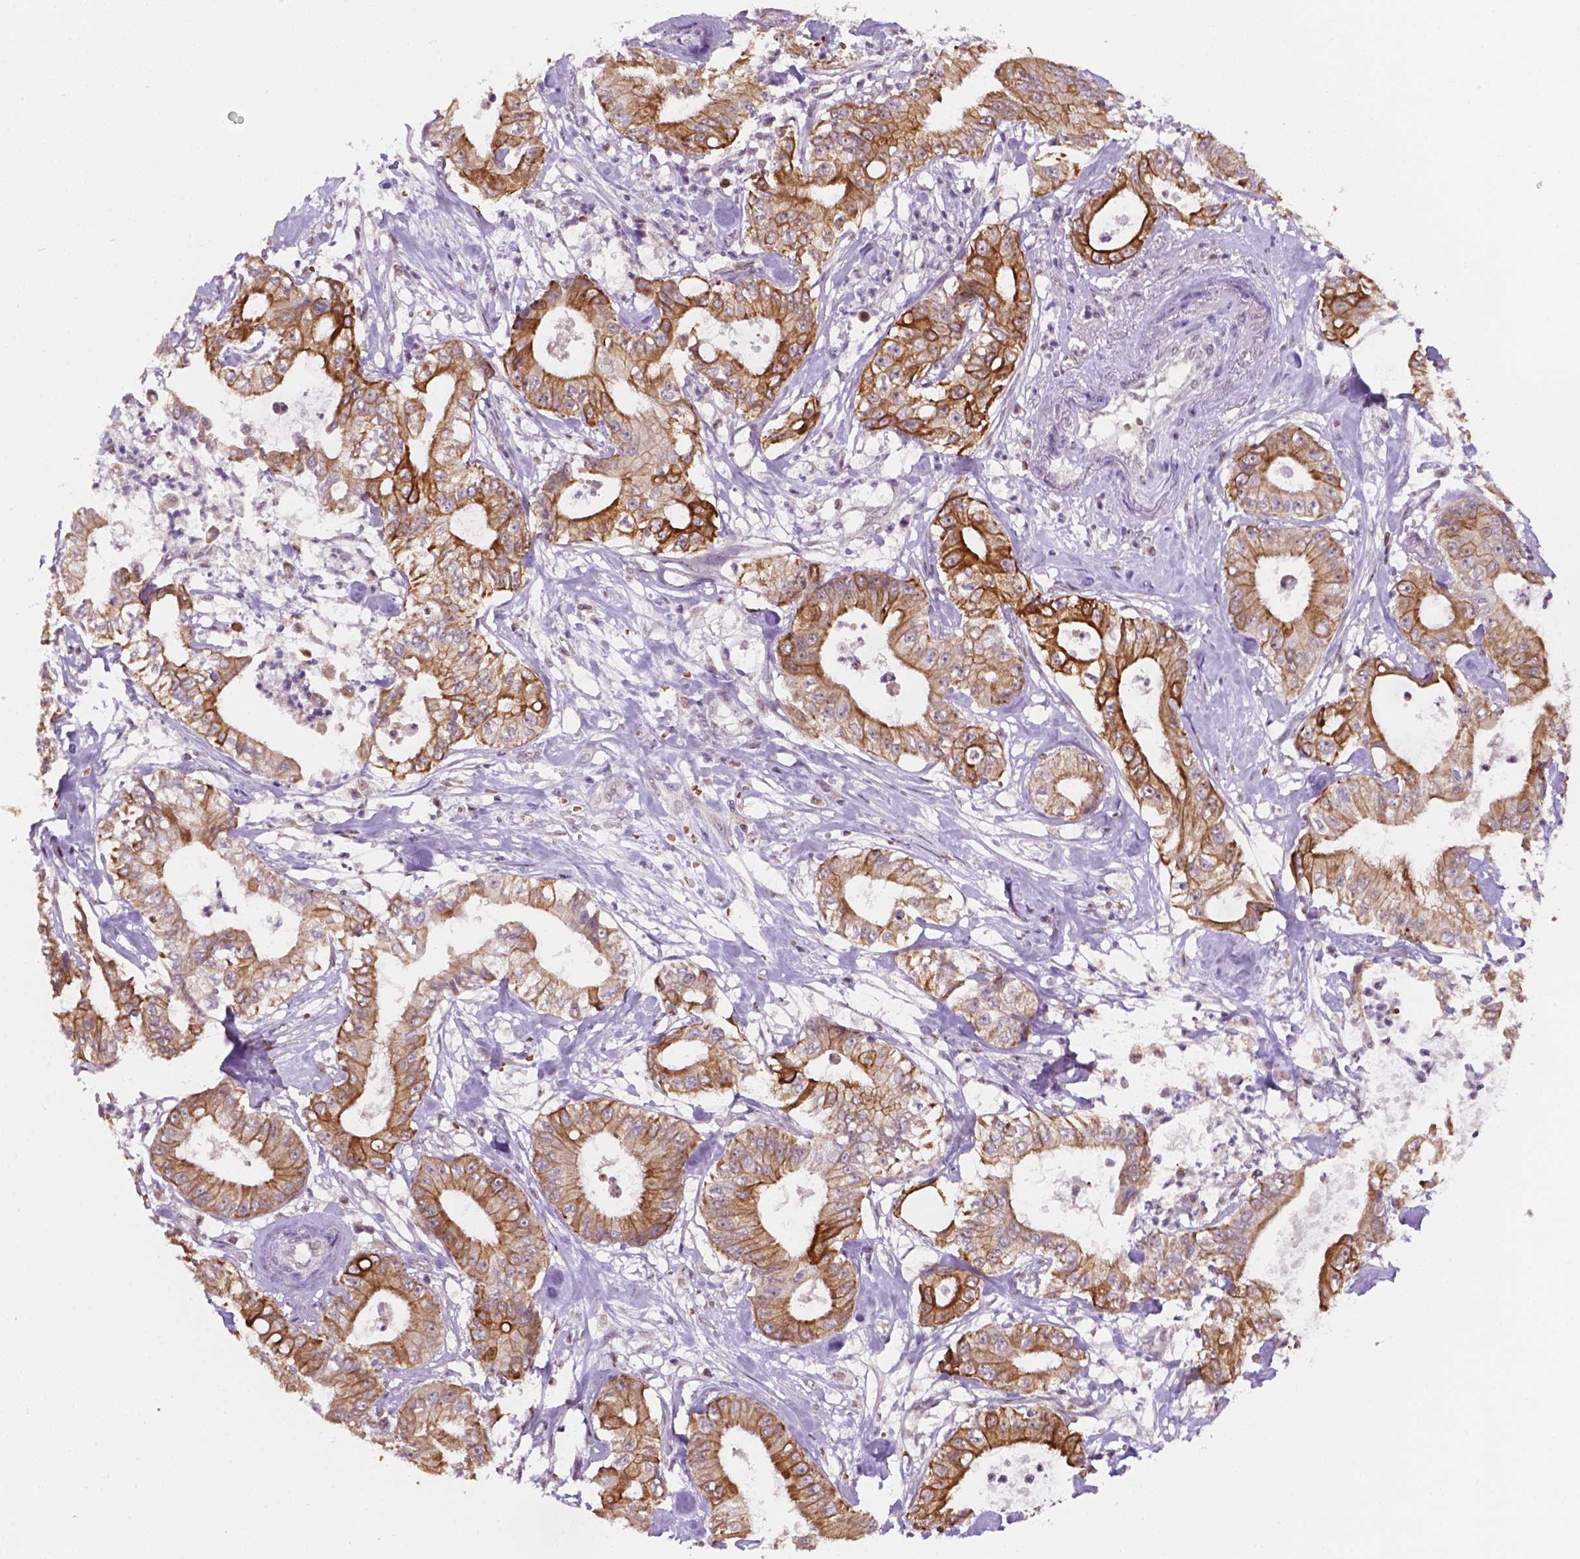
{"staining": {"intensity": "strong", "quantity": ">75%", "location": "cytoplasmic/membranous"}, "tissue": "pancreatic cancer", "cell_type": "Tumor cells", "image_type": "cancer", "snomed": [{"axis": "morphology", "description": "Adenocarcinoma, NOS"}, {"axis": "topography", "description": "Pancreas"}], "caption": "Immunohistochemical staining of human pancreatic cancer (adenocarcinoma) shows high levels of strong cytoplasmic/membranous staining in about >75% of tumor cells.", "gene": "SHLD3", "patient": {"sex": "male", "age": 71}}